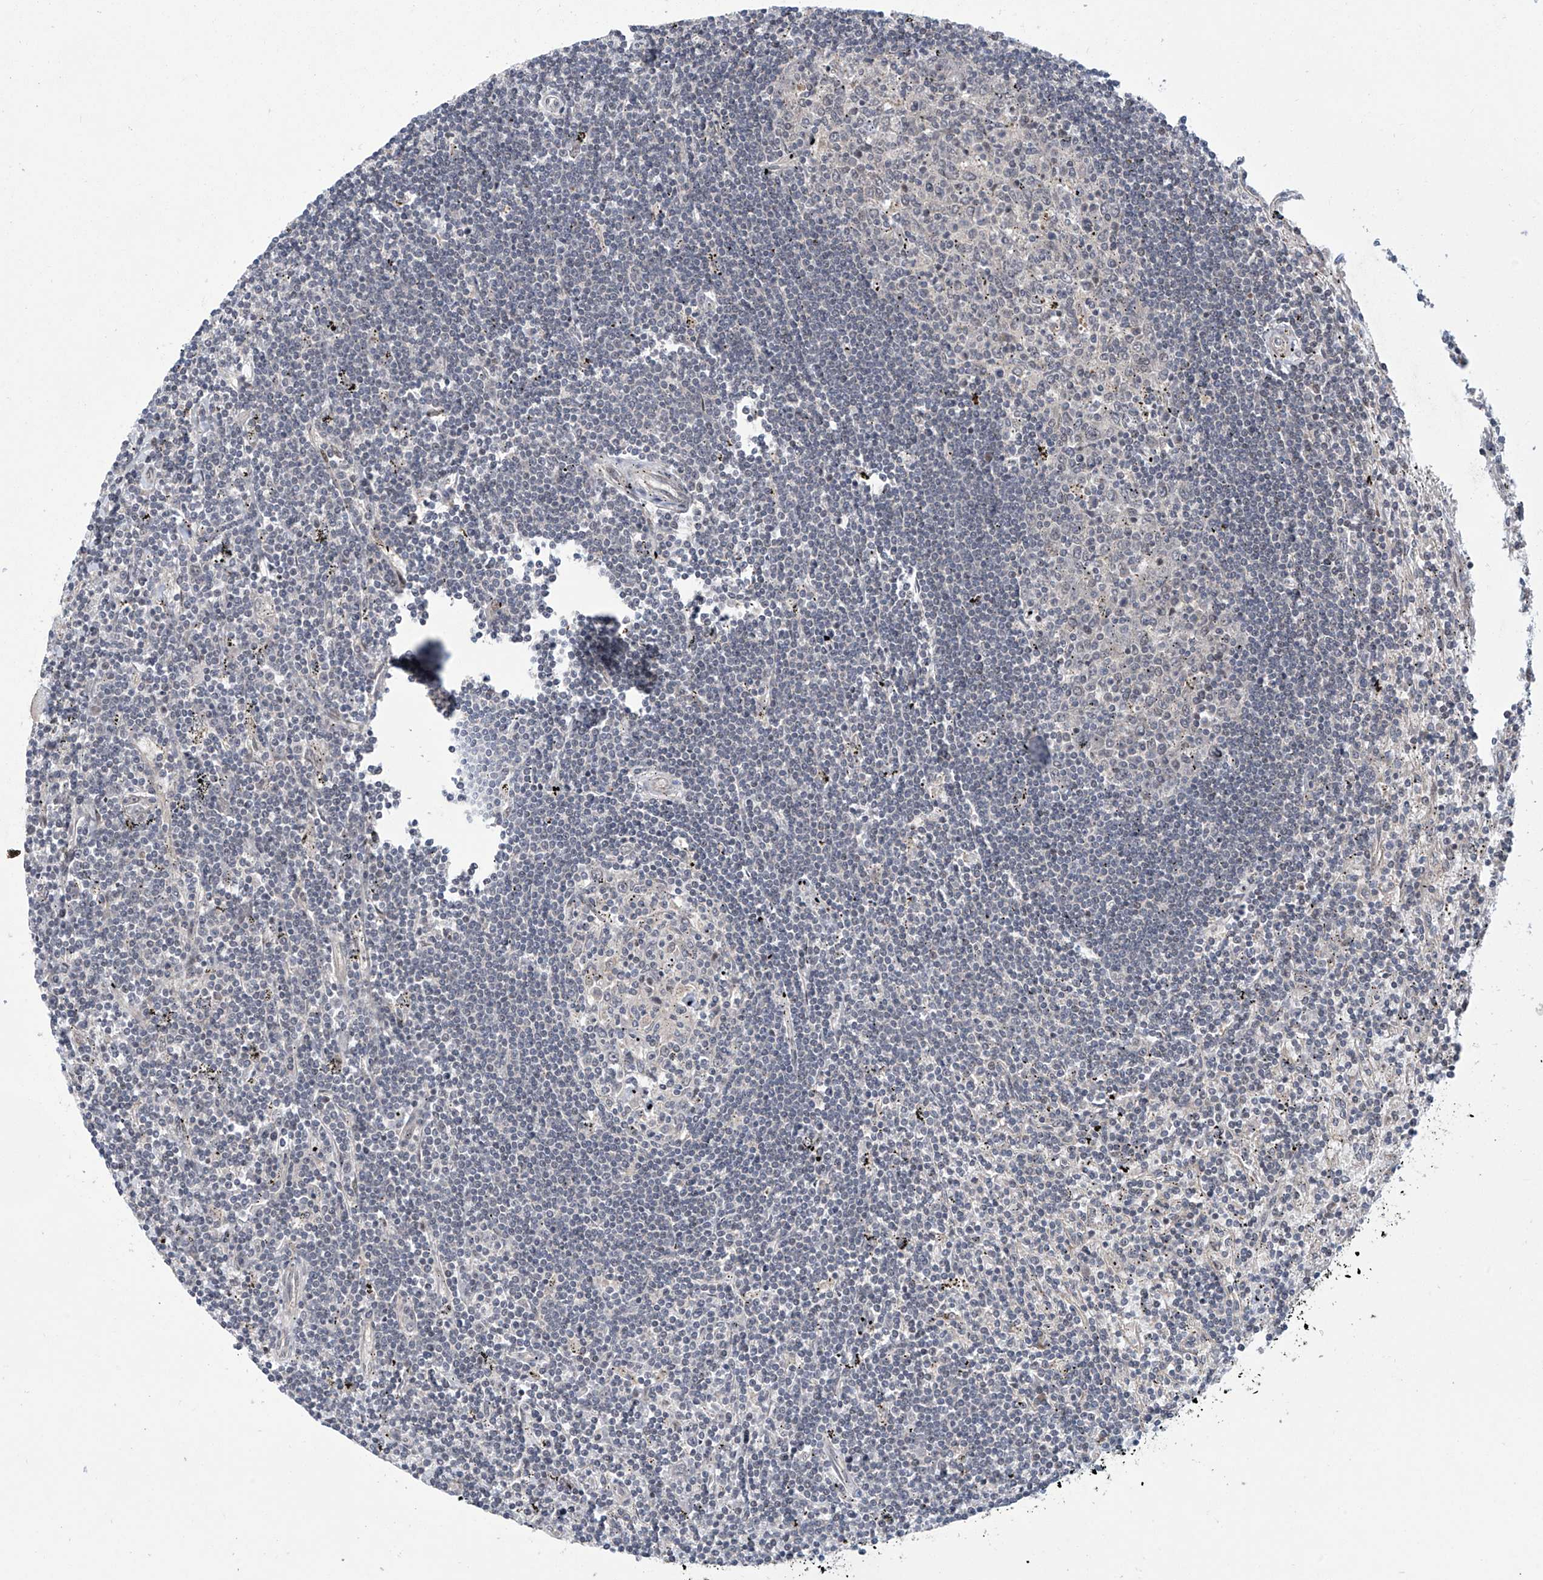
{"staining": {"intensity": "negative", "quantity": "none", "location": "none"}, "tissue": "lymphoma", "cell_type": "Tumor cells", "image_type": "cancer", "snomed": [{"axis": "morphology", "description": "Malignant lymphoma, non-Hodgkin's type, Low grade"}, {"axis": "topography", "description": "Spleen"}], "caption": "Immunohistochemistry (IHC) image of neoplastic tissue: human lymphoma stained with DAB (3,3'-diaminobenzidine) displays no significant protein positivity in tumor cells.", "gene": "ABHD13", "patient": {"sex": "male", "age": 76}}